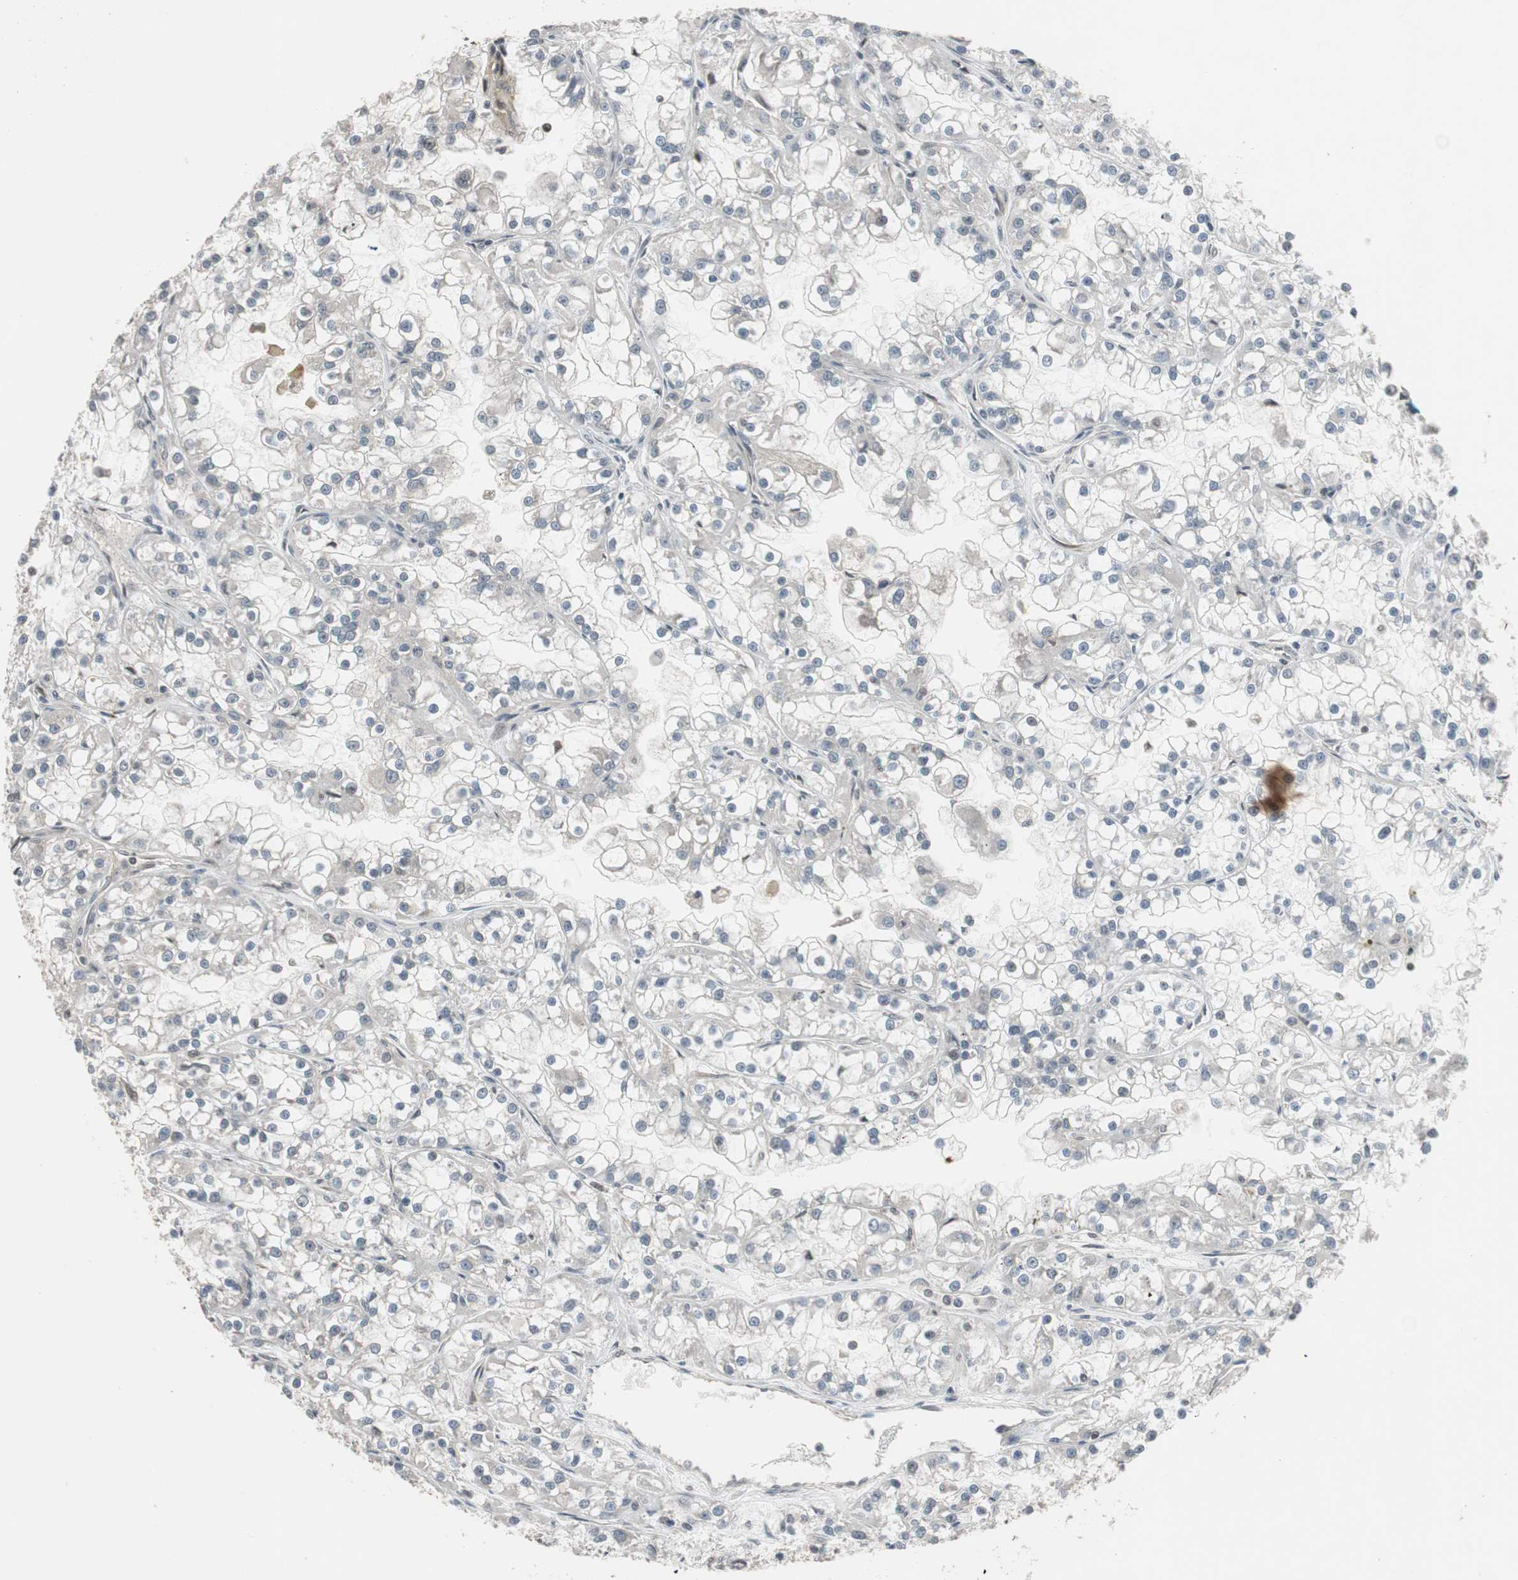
{"staining": {"intensity": "negative", "quantity": "none", "location": "none"}, "tissue": "renal cancer", "cell_type": "Tumor cells", "image_type": "cancer", "snomed": [{"axis": "morphology", "description": "Adenocarcinoma, NOS"}, {"axis": "topography", "description": "Kidney"}], "caption": "IHC histopathology image of renal cancer (adenocarcinoma) stained for a protein (brown), which exhibits no positivity in tumor cells. (Brightfield microscopy of DAB IHC at high magnification).", "gene": "DRAP1", "patient": {"sex": "female", "age": 52}}